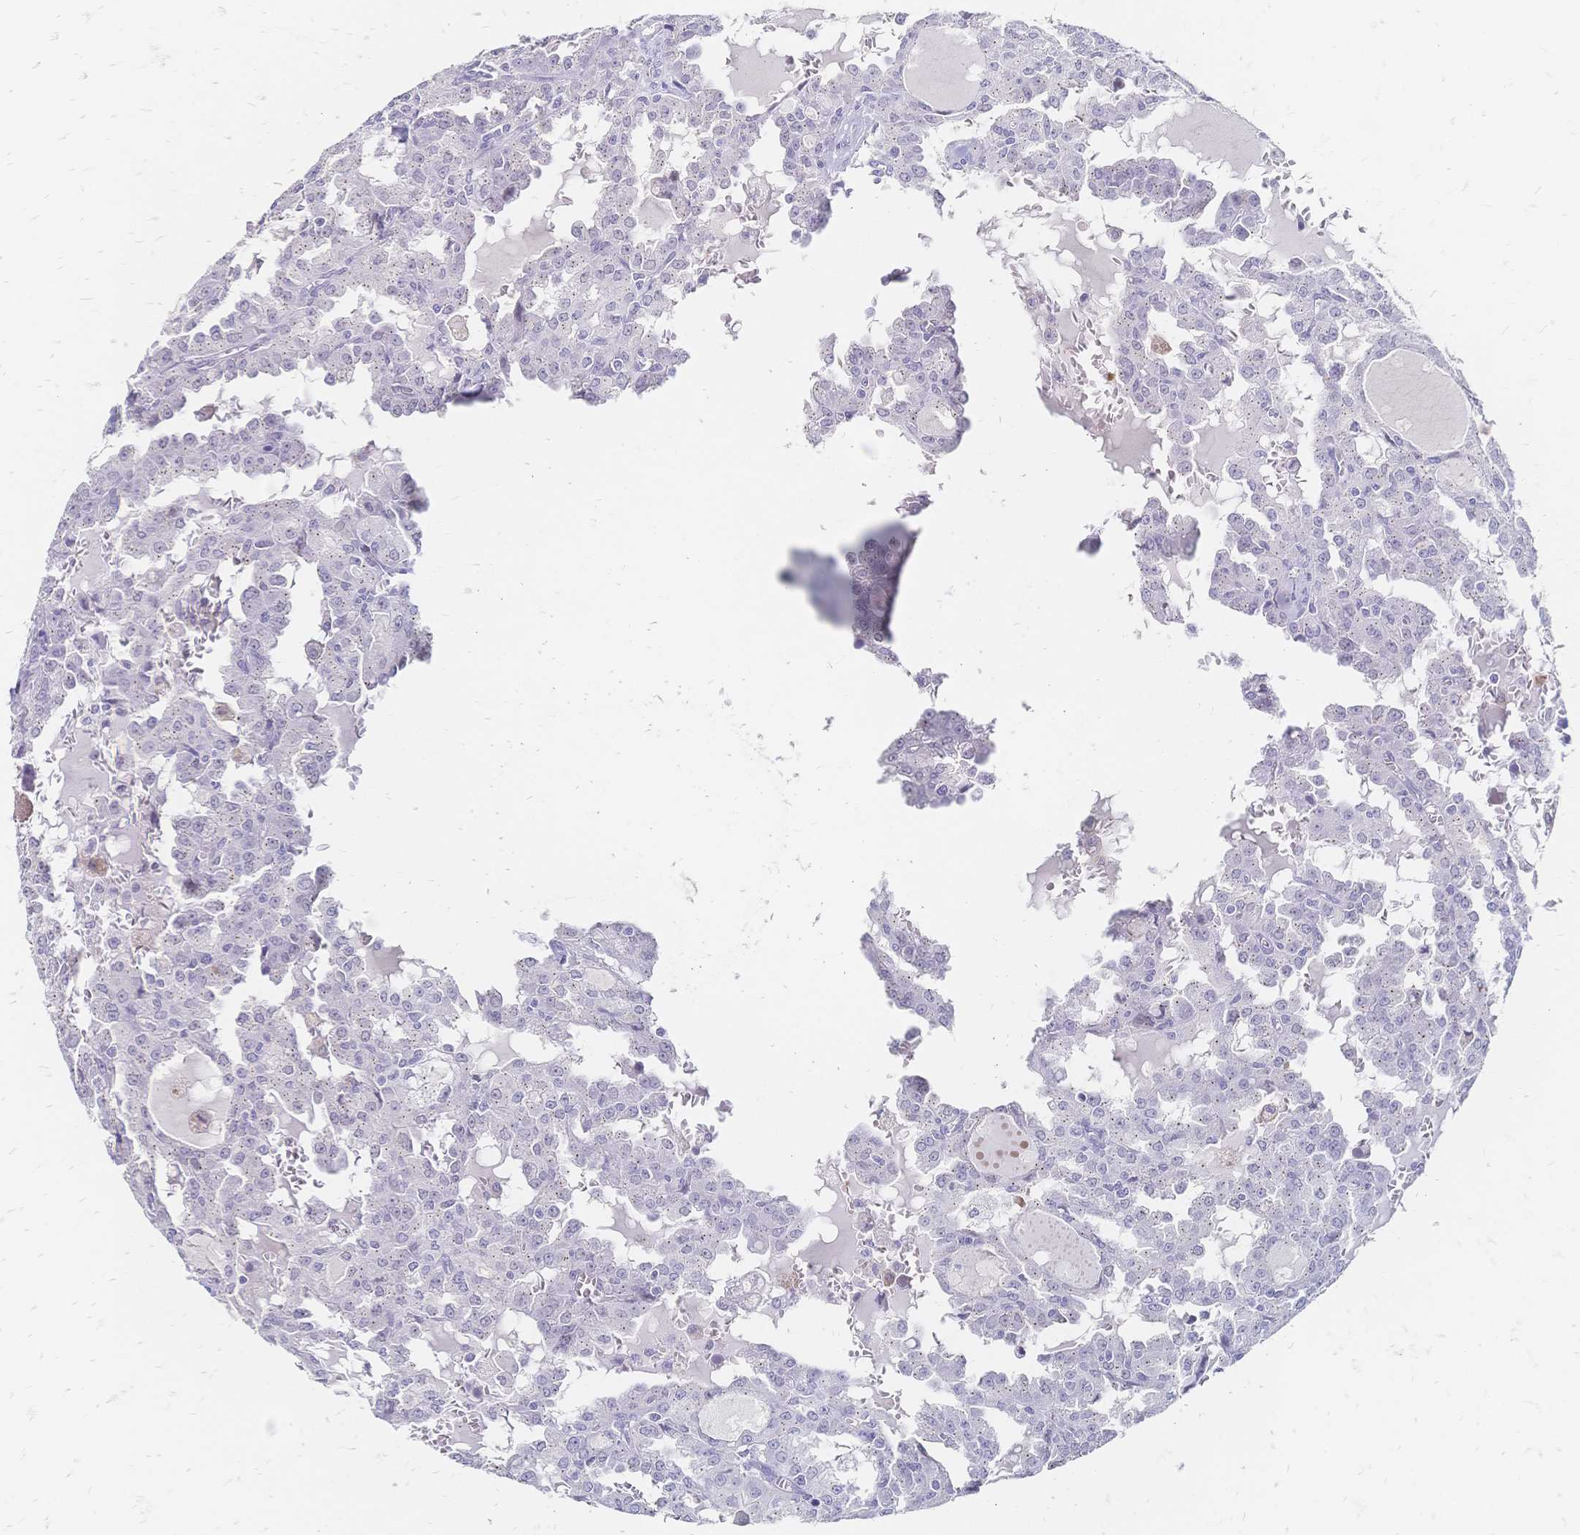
{"staining": {"intensity": "negative", "quantity": "none", "location": "none"}, "tissue": "head and neck cancer", "cell_type": "Tumor cells", "image_type": "cancer", "snomed": [{"axis": "morphology", "description": "Adenocarcinoma, NOS"}, {"axis": "topography", "description": "Head-Neck"}], "caption": "The micrograph exhibits no significant expression in tumor cells of head and neck adenocarcinoma.", "gene": "PSORS1C2", "patient": {"sex": "male", "age": 64}}